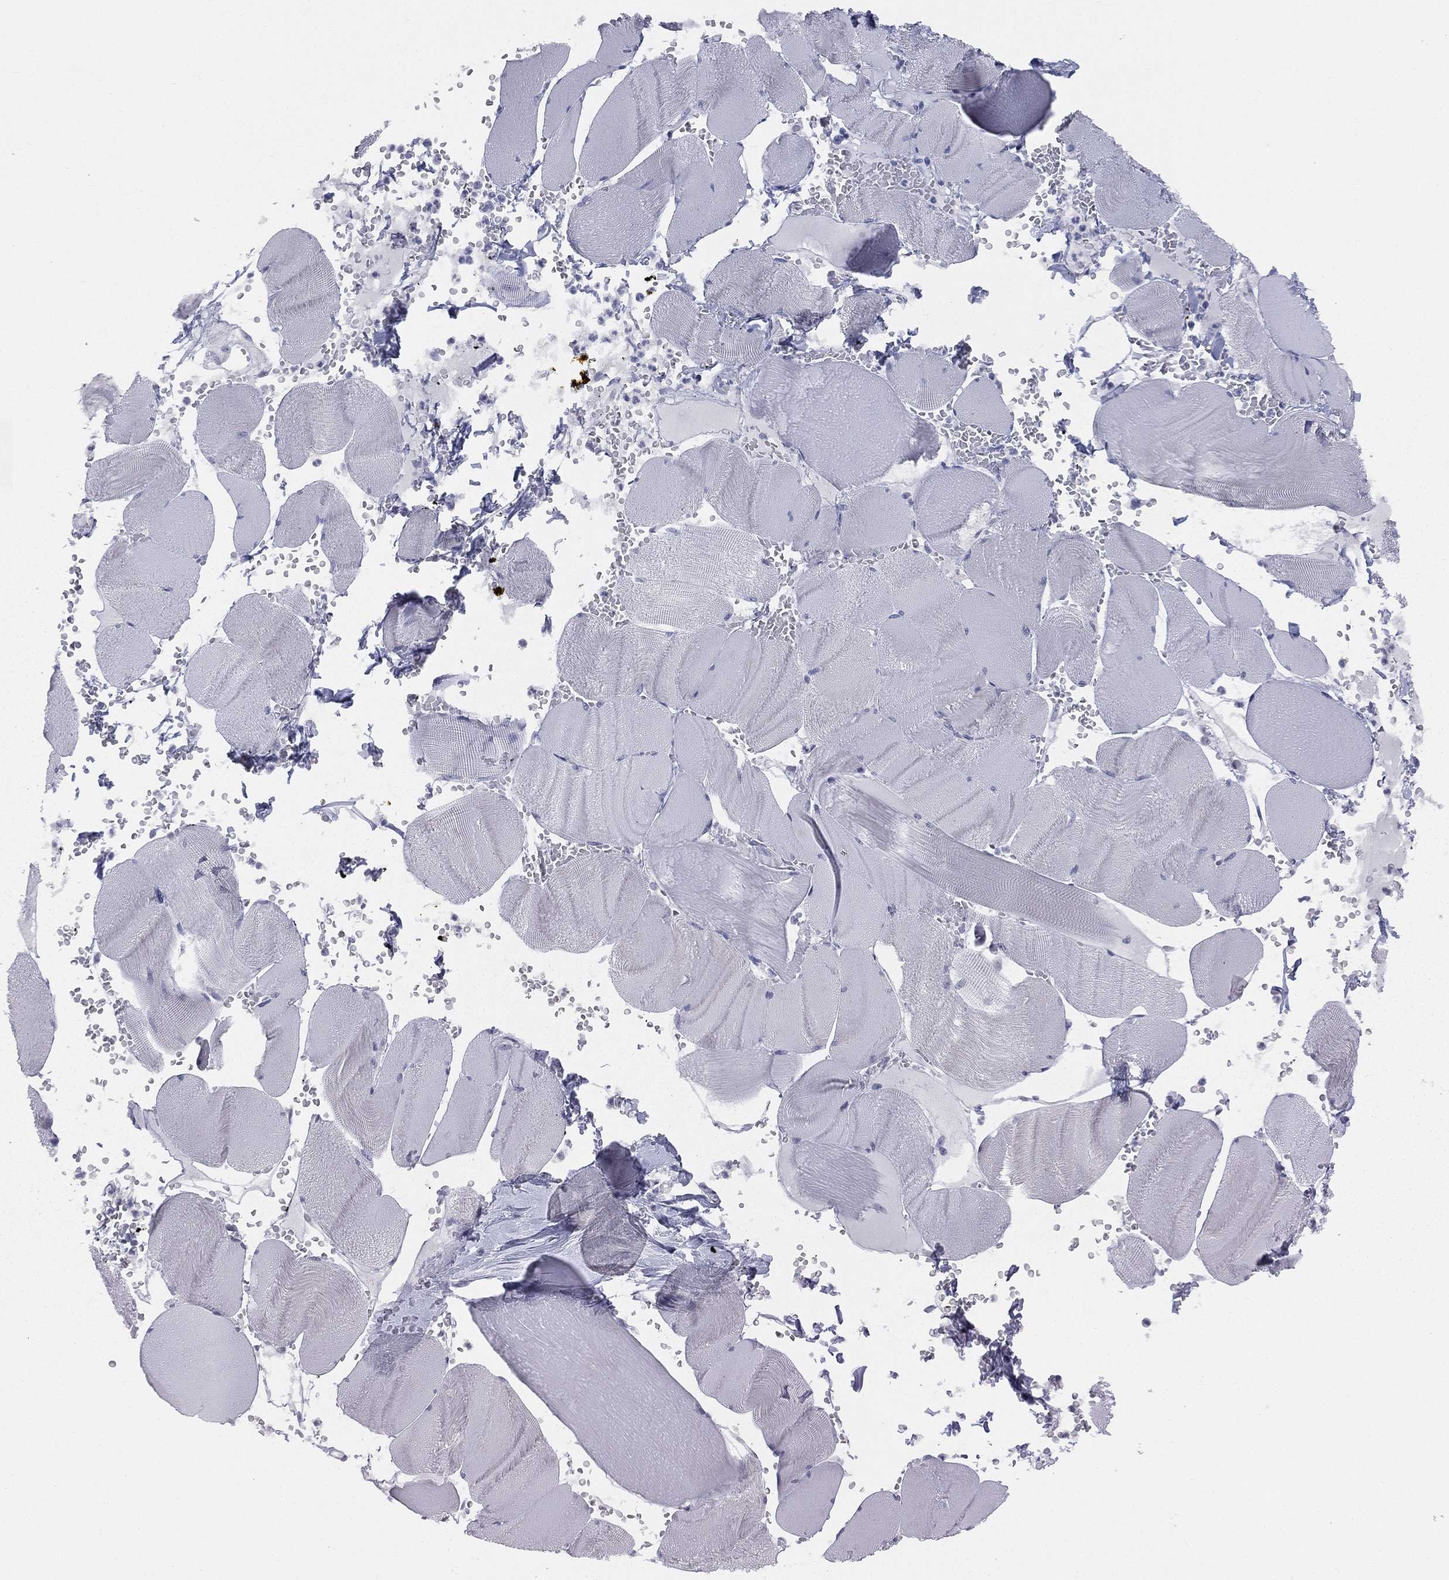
{"staining": {"intensity": "negative", "quantity": "none", "location": "none"}, "tissue": "skeletal muscle", "cell_type": "Myocytes", "image_type": "normal", "snomed": [{"axis": "morphology", "description": "Normal tissue, NOS"}, {"axis": "topography", "description": "Skeletal muscle"}], "caption": "DAB (3,3'-diaminobenzidine) immunohistochemical staining of unremarkable skeletal muscle shows no significant staining in myocytes.", "gene": "DMKN", "patient": {"sex": "male", "age": 56}}